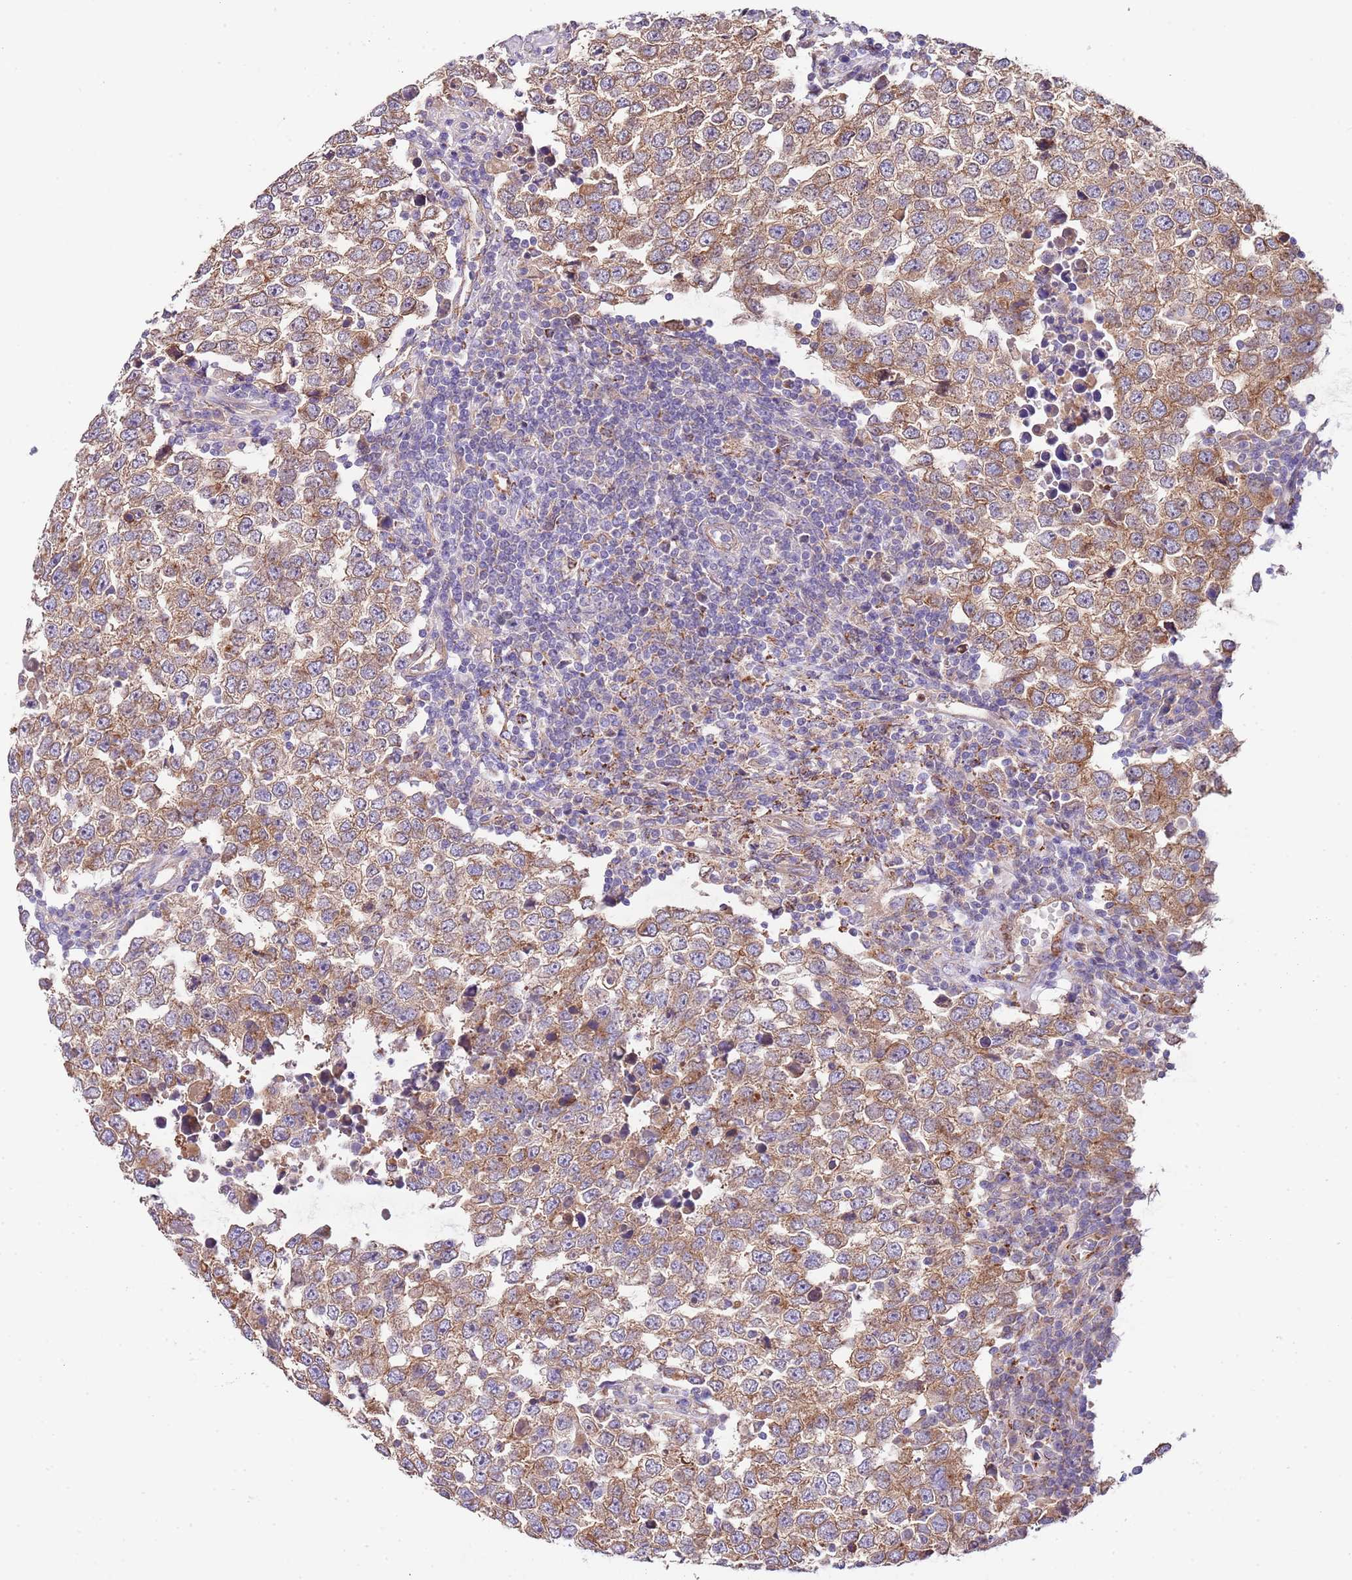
{"staining": {"intensity": "moderate", "quantity": ">75%", "location": "cytoplasmic/membranous"}, "tissue": "testis cancer", "cell_type": "Tumor cells", "image_type": "cancer", "snomed": [{"axis": "morphology", "description": "Seminoma, NOS"}, {"axis": "morphology", "description": "Carcinoma, Embryonal, NOS"}, {"axis": "topography", "description": "Testis"}], "caption": "Protein analysis of testis cancer (embryonal carcinoma) tissue reveals moderate cytoplasmic/membranous staining in approximately >75% of tumor cells.", "gene": "DOCK6", "patient": {"sex": "male", "age": 28}}